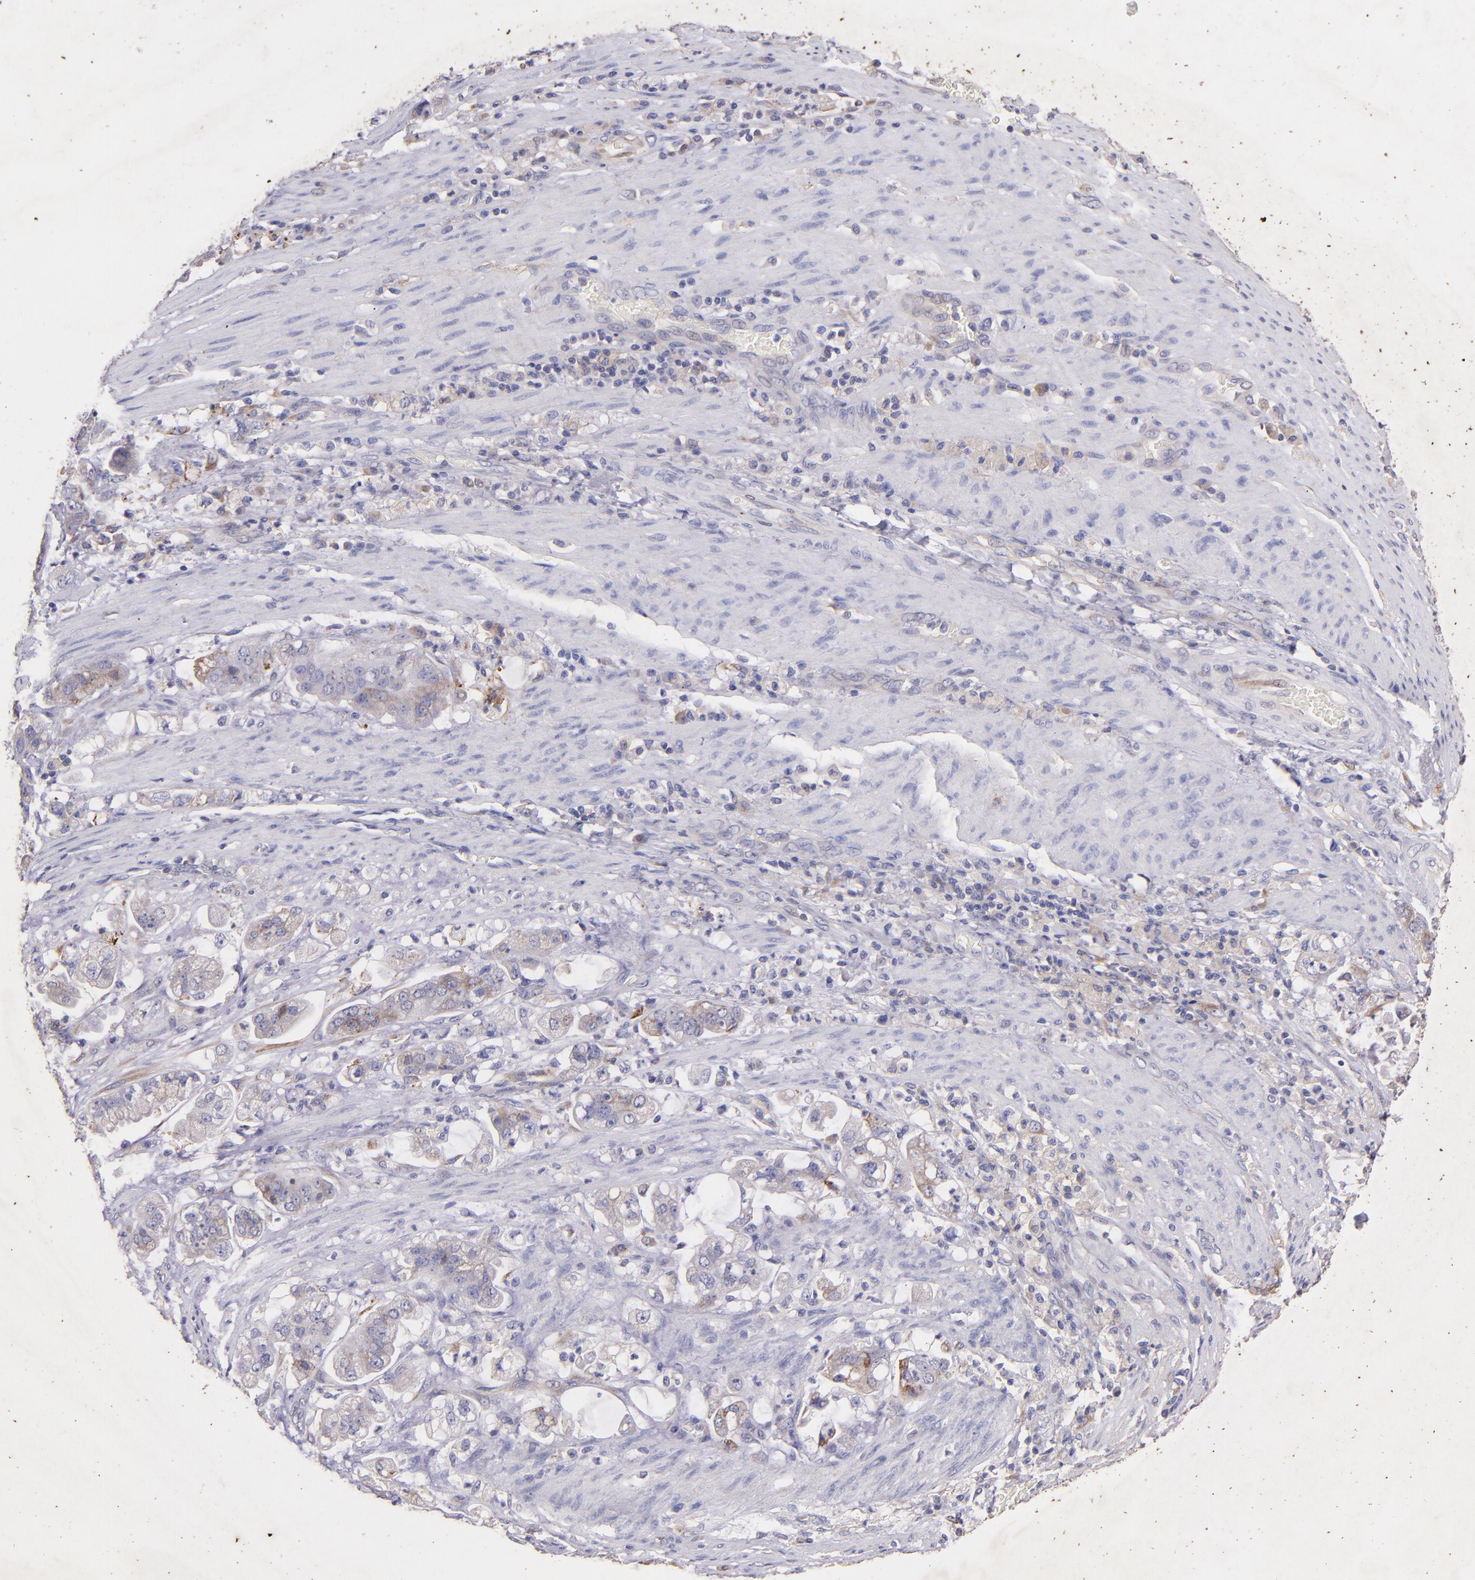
{"staining": {"intensity": "weak", "quantity": ">75%", "location": "cytoplasmic/membranous"}, "tissue": "stomach cancer", "cell_type": "Tumor cells", "image_type": "cancer", "snomed": [{"axis": "morphology", "description": "Adenocarcinoma, NOS"}, {"axis": "topography", "description": "Stomach"}], "caption": "Brown immunohistochemical staining in stomach cancer (adenocarcinoma) displays weak cytoplasmic/membranous positivity in about >75% of tumor cells. The staining was performed using DAB to visualize the protein expression in brown, while the nuclei were stained in blue with hematoxylin (Magnification: 20x).", "gene": "RET", "patient": {"sex": "male", "age": 62}}